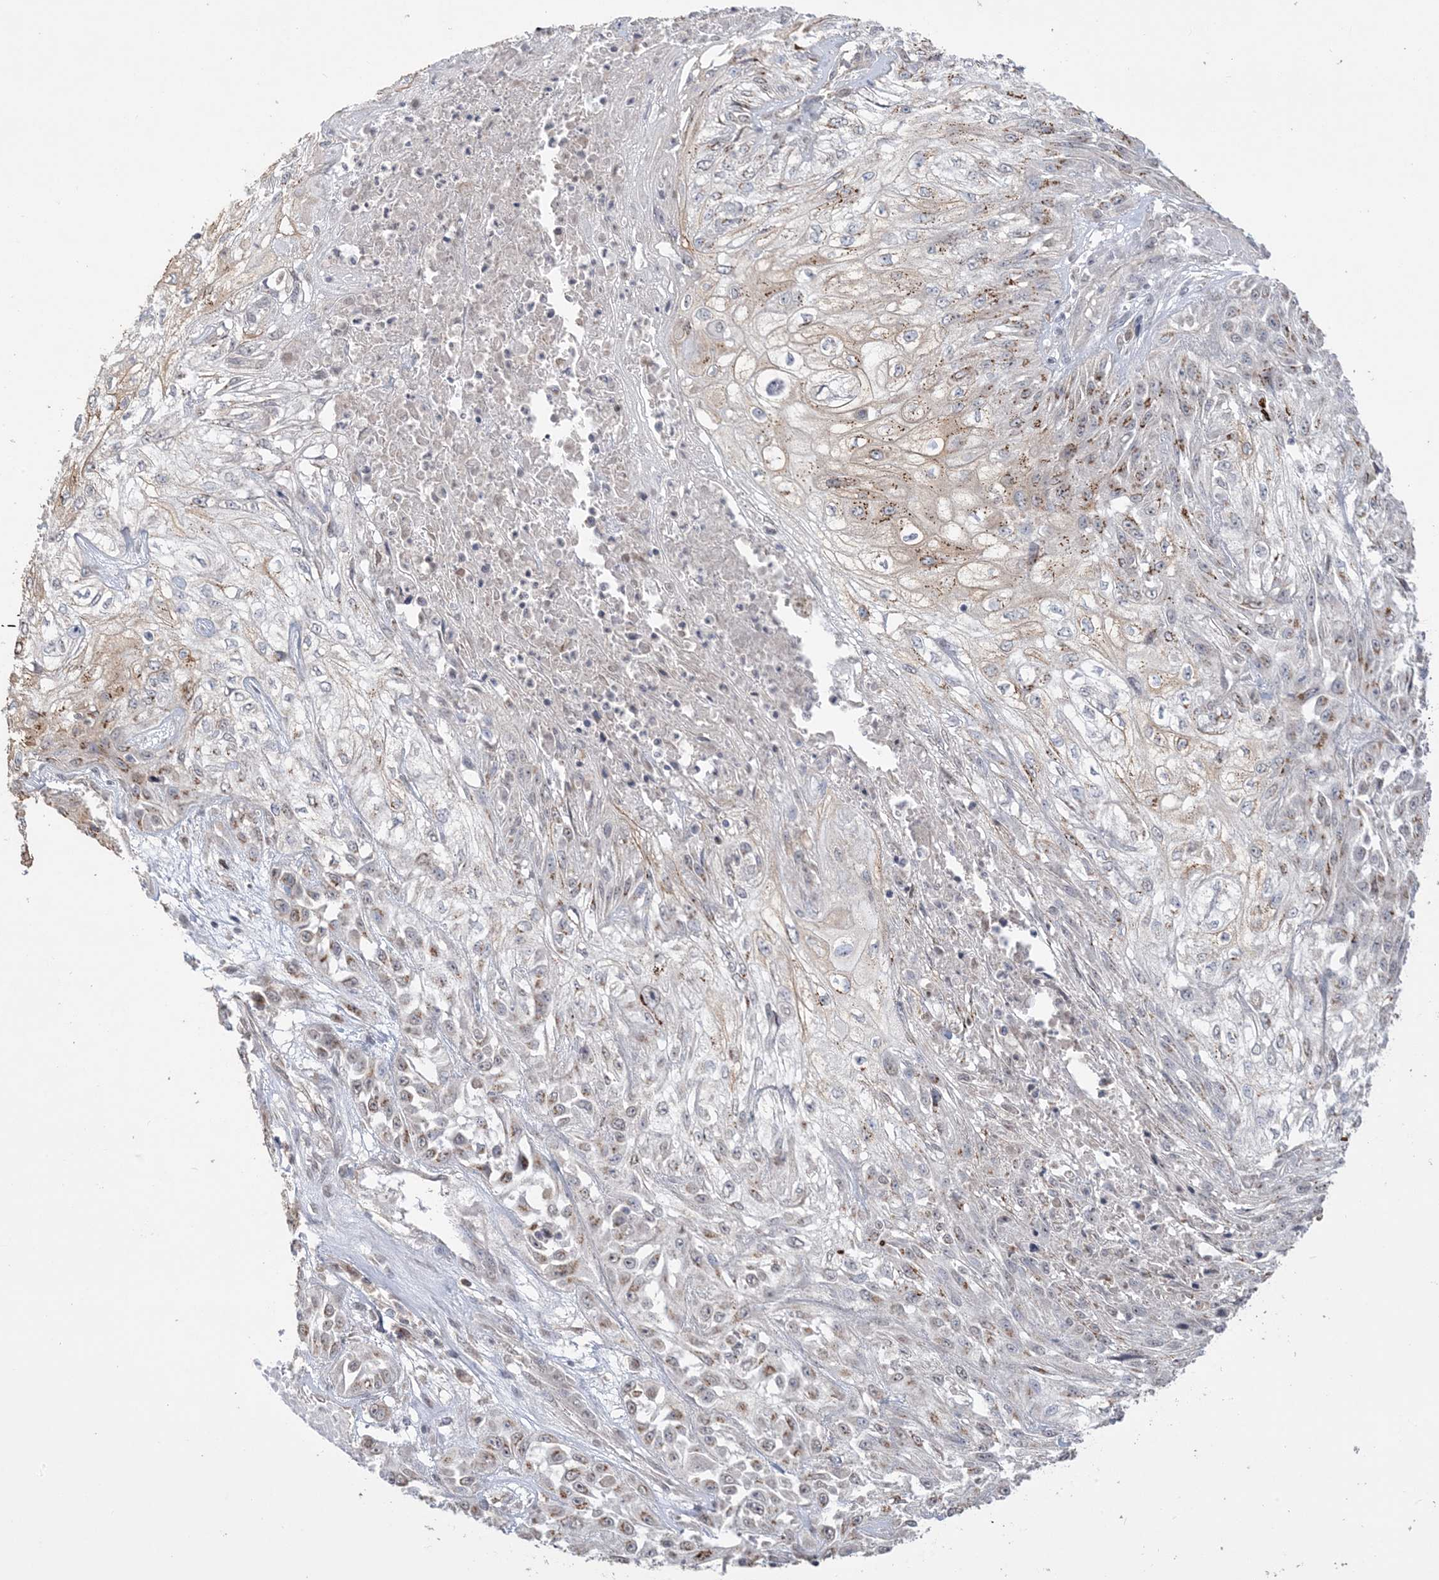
{"staining": {"intensity": "moderate", "quantity": "25%-75%", "location": "cytoplasmic/membranous"}, "tissue": "skin cancer", "cell_type": "Tumor cells", "image_type": "cancer", "snomed": [{"axis": "morphology", "description": "Squamous cell carcinoma, NOS"}, {"axis": "morphology", "description": "Squamous cell carcinoma, metastatic, NOS"}, {"axis": "topography", "description": "Skin"}, {"axis": "topography", "description": "Lymph node"}], "caption": "The histopathology image shows a brown stain indicating the presence of a protein in the cytoplasmic/membranous of tumor cells in squamous cell carcinoma (skin).", "gene": "XRN1", "patient": {"sex": "male", "age": 75}}